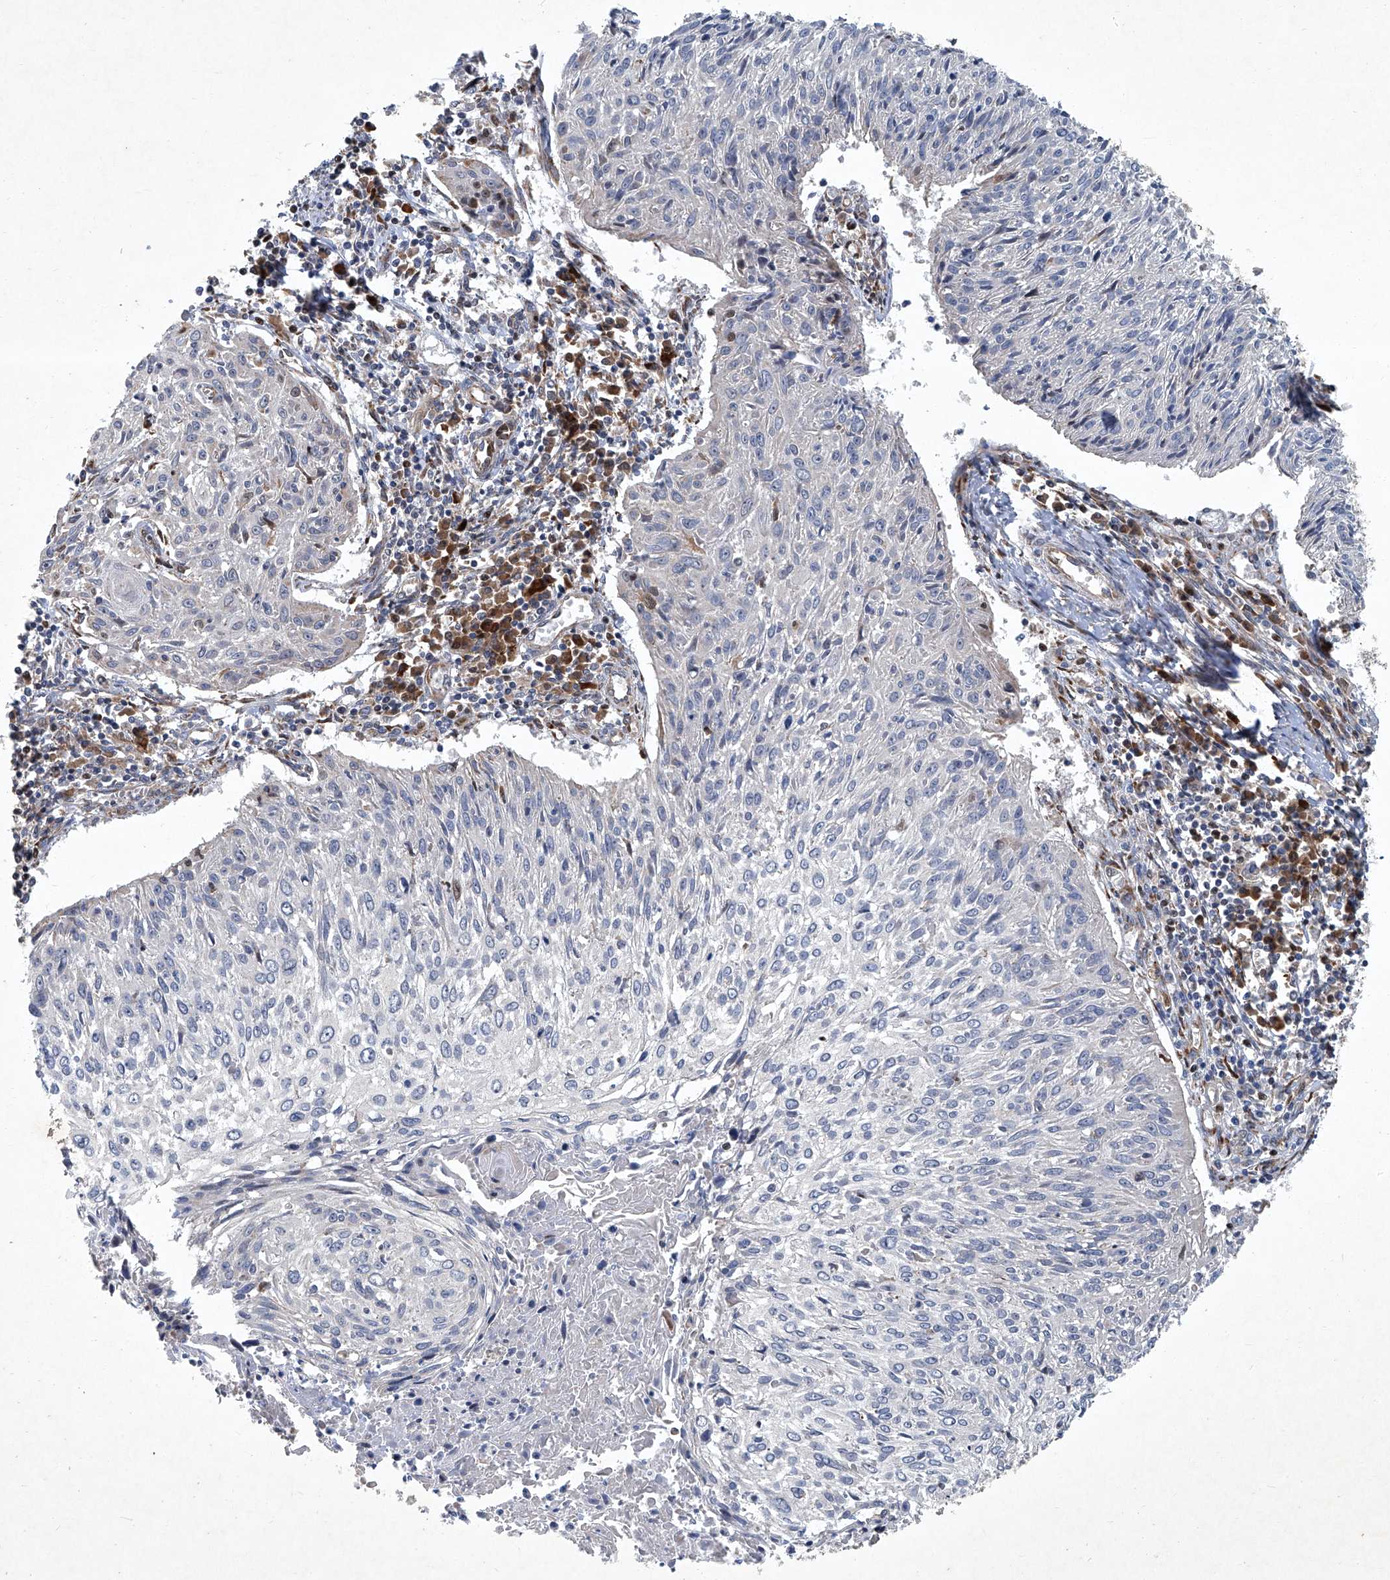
{"staining": {"intensity": "negative", "quantity": "none", "location": "none"}, "tissue": "cervical cancer", "cell_type": "Tumor cells", "image_type": "cancer", "snomed": [{"axis": "morphology", "description": "Squamous cell carcinoma, NOS"}, {"axis": "topography", "description": "Cervix"}], "caption": "Tumor cells are negative for brown protein staining in cervical cancer.", "gene": "GPR132", "patient": {"sex": "female", "age": 51}}